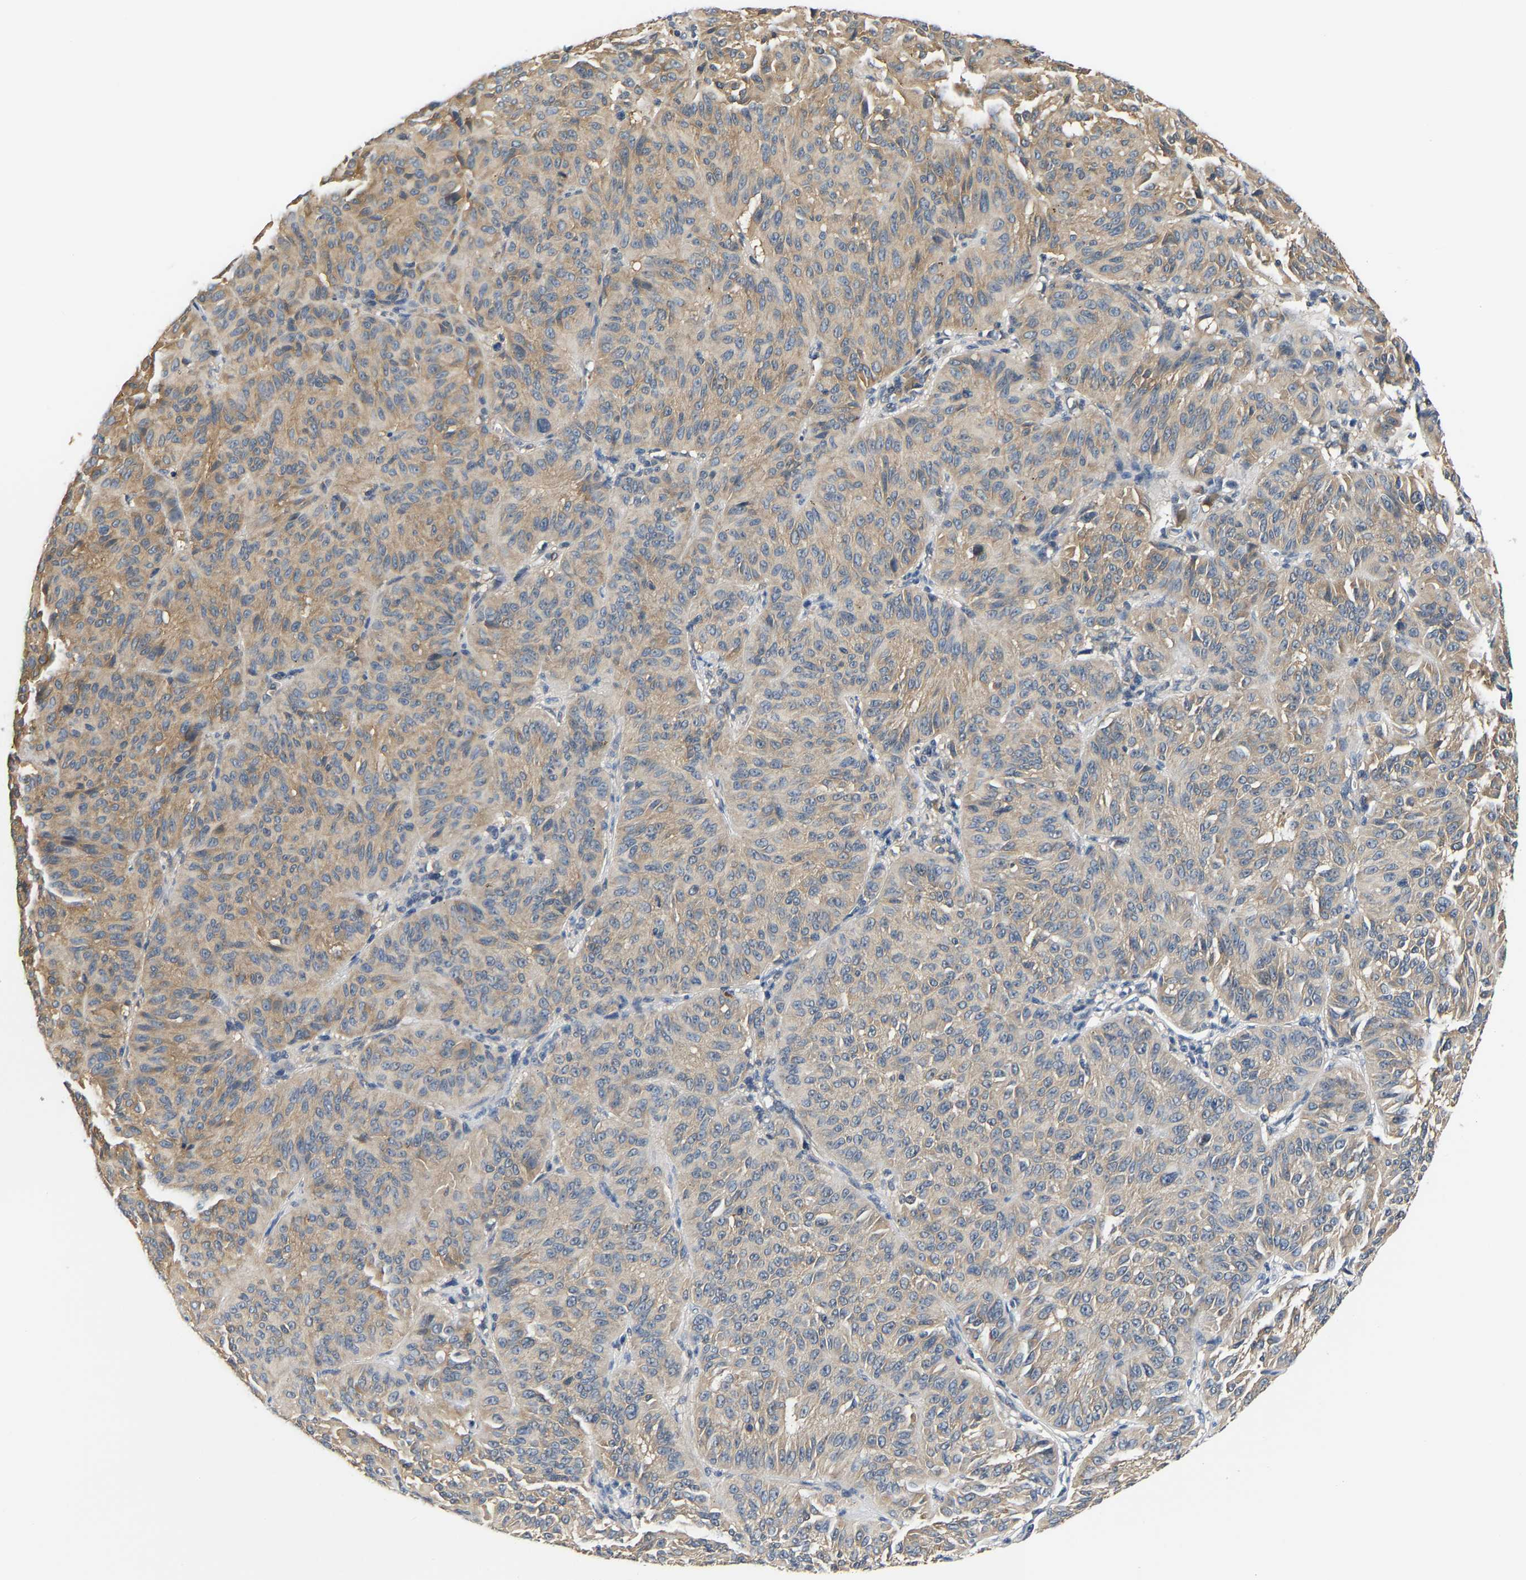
{"staining": {"intensity": "moderate", "quantity": "25%-75%", "location": "cytoplasmic/membranous"}, "tissue": "melanoma", "cell_type": "Tumor cells", "image_type": "cancer", "snomed": [{"axis": "morphology", "description": "Malignant melanoma, NOS"}, {"axis": "topography", "description": "Skin"}], "caption": "IHC staining of malignant melanoma, which exhibits medium levels of moderate cytoplasmic/membranous positivity in about 25%-75% of tumor cells indicating moderate cytoplasmic/membranous protein expression. The staining was performed using DAB (3,3'-diaminobenzidine) (brown) for protein detection and nuclei were counterstained in hematoxylin (blue).", "gene": "ARHGEF12", "patient": {"sex": "female", "age": 72}}